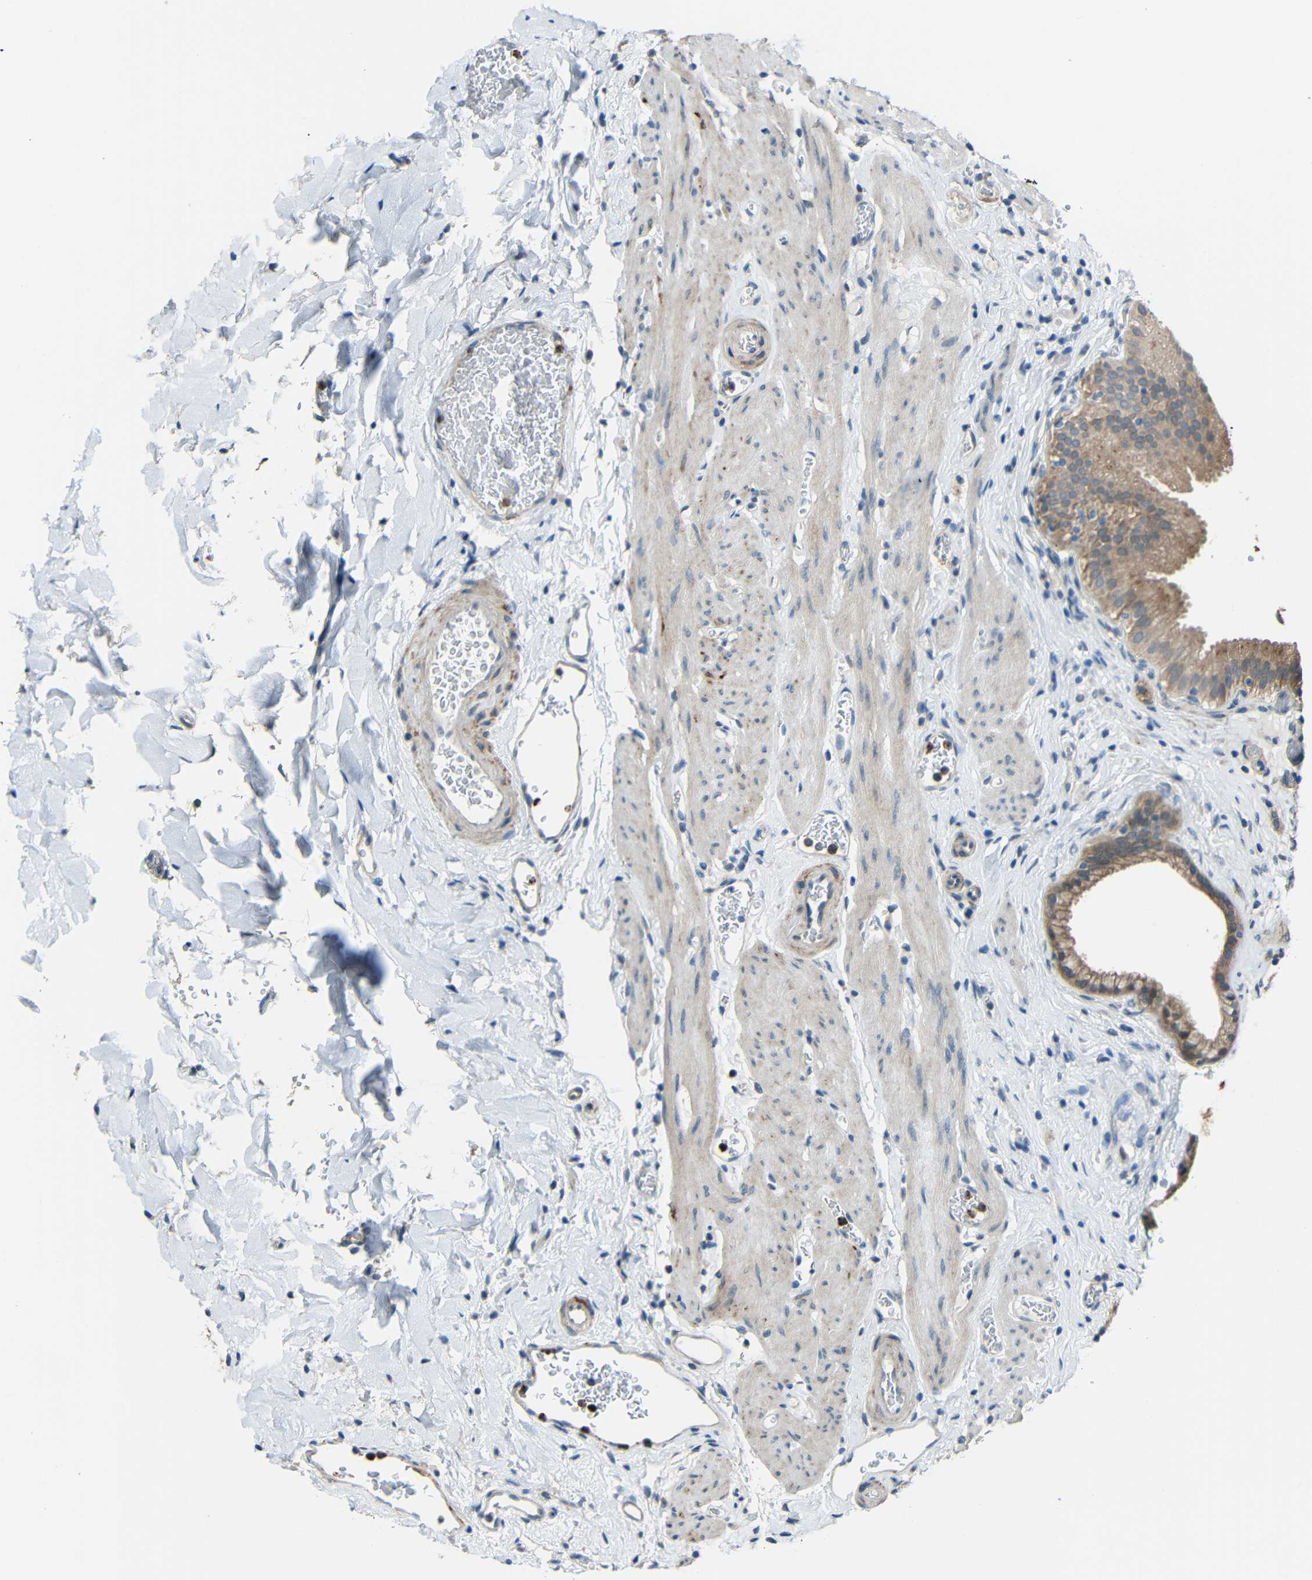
{"staining": {"intensity": "moderate", "quantity": ">75%", "location": "cytoplasmic/membranous"}, "tissue": "gallbladder", "cell_type": "Glandular cells", "image_type": "normal", "snomed": [{"axis": "morphology", "description": "Normal tissue, NOS"}, {"axis": "topography", "description": "Gallbladder"}], "caption": "Immunohistochemistry (IHC) histopathology image of normal human gallbladder stained for a protein (brown), which reveals medium levels of moderate cytoplasmic/membranous staining in approximately >75% of glandular cells.", "gene": "STBD1", "patient": {"sex": "male", "age": 54}}